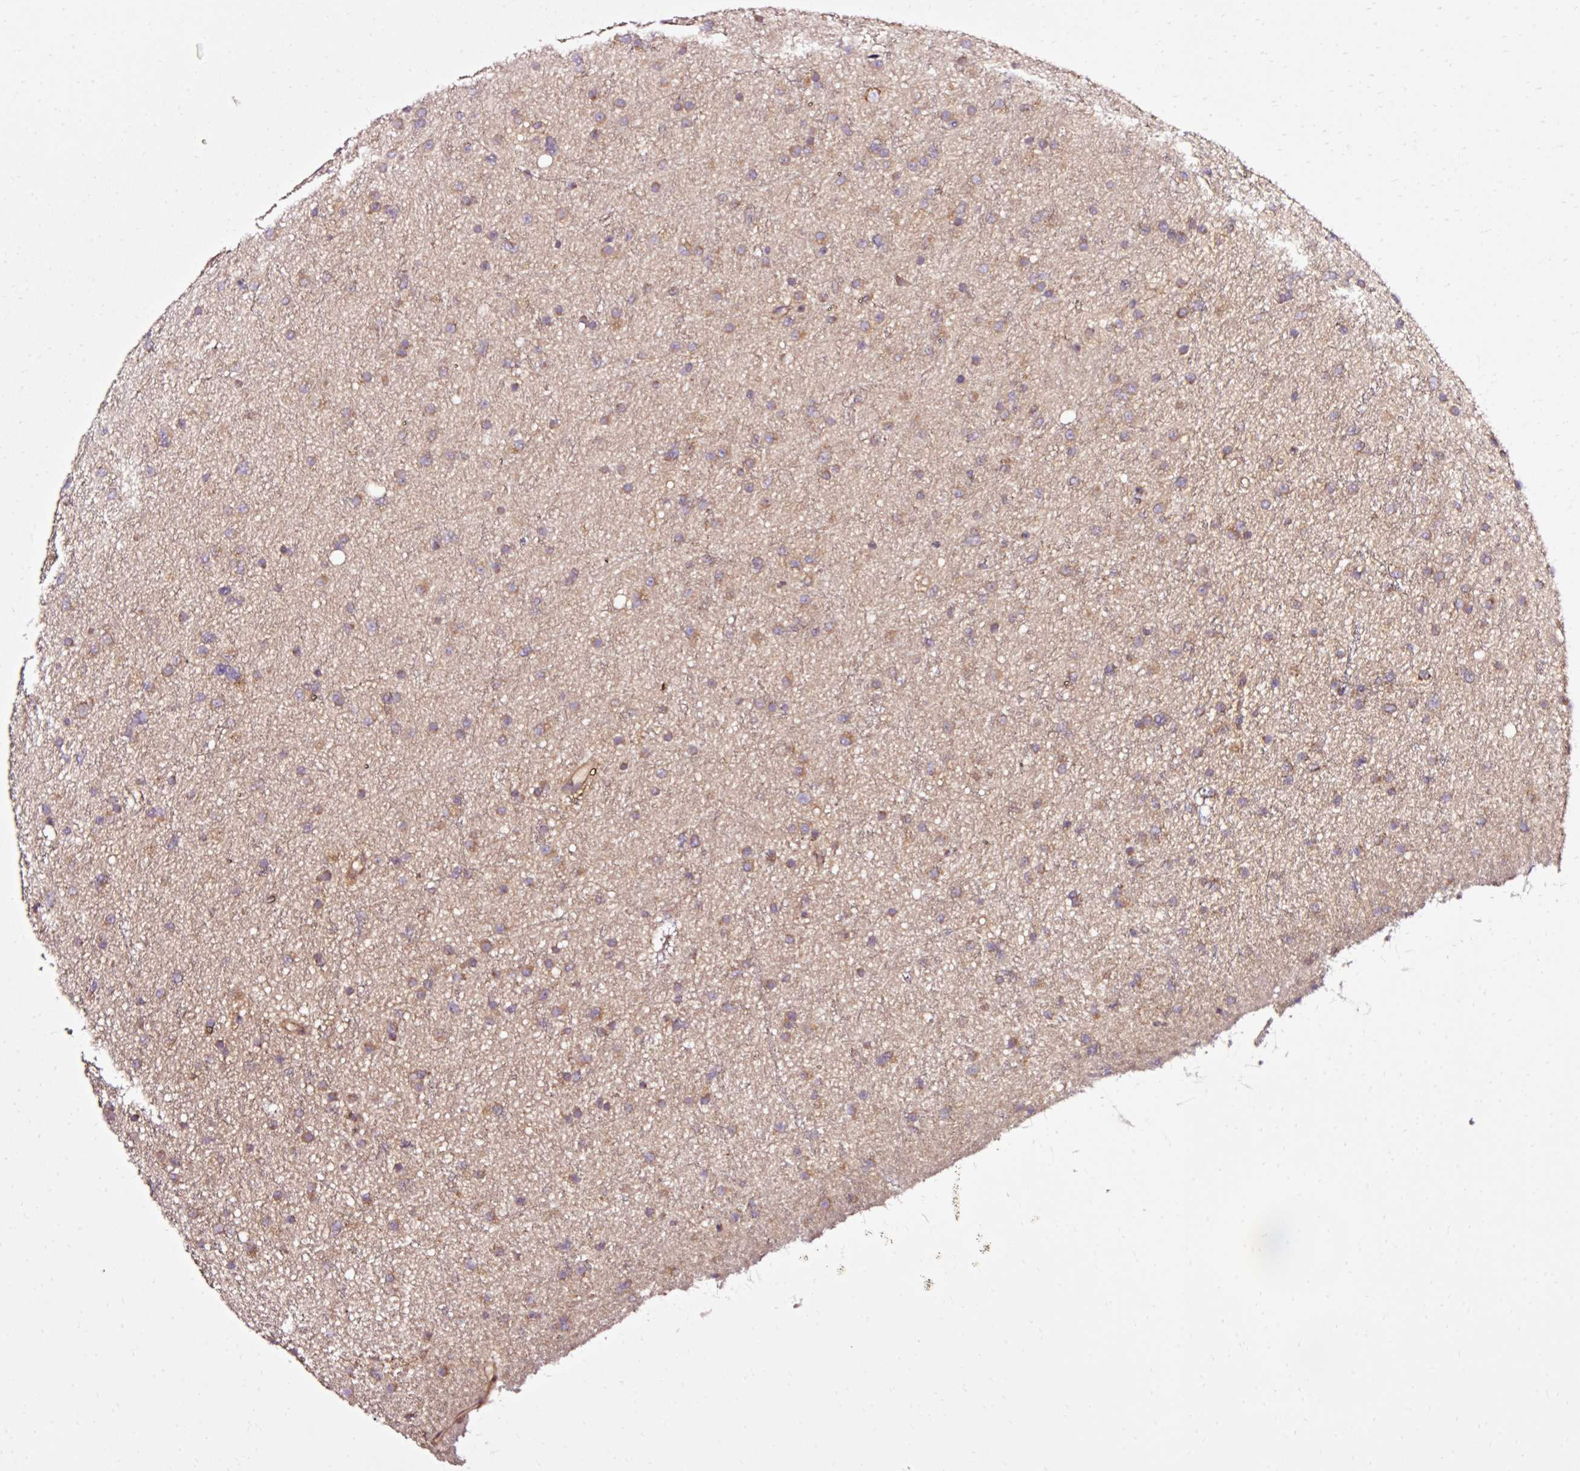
{"staining": {"intensity": "moderate", "quantity": ">75%", "location": "cytoplasmic/membranous"}, "tissue": "glioma", "cell_type": "Tumor cells", "image_type": "cancer", "snomed": [{"axis": "morphology", "description": "Glioma, malignant, Low grade"}, {"axis": "topography", "description": "Cerebral cortex"}], "caption": "Immunohistochemical staining of human glioma displays moderate cytoplasmic/membranous protein expression in approximately >75% of tumor cells. Nuclei are stained in blue.", "gene": "NAPA", "patient": {"sex": "female", "age": 39}}